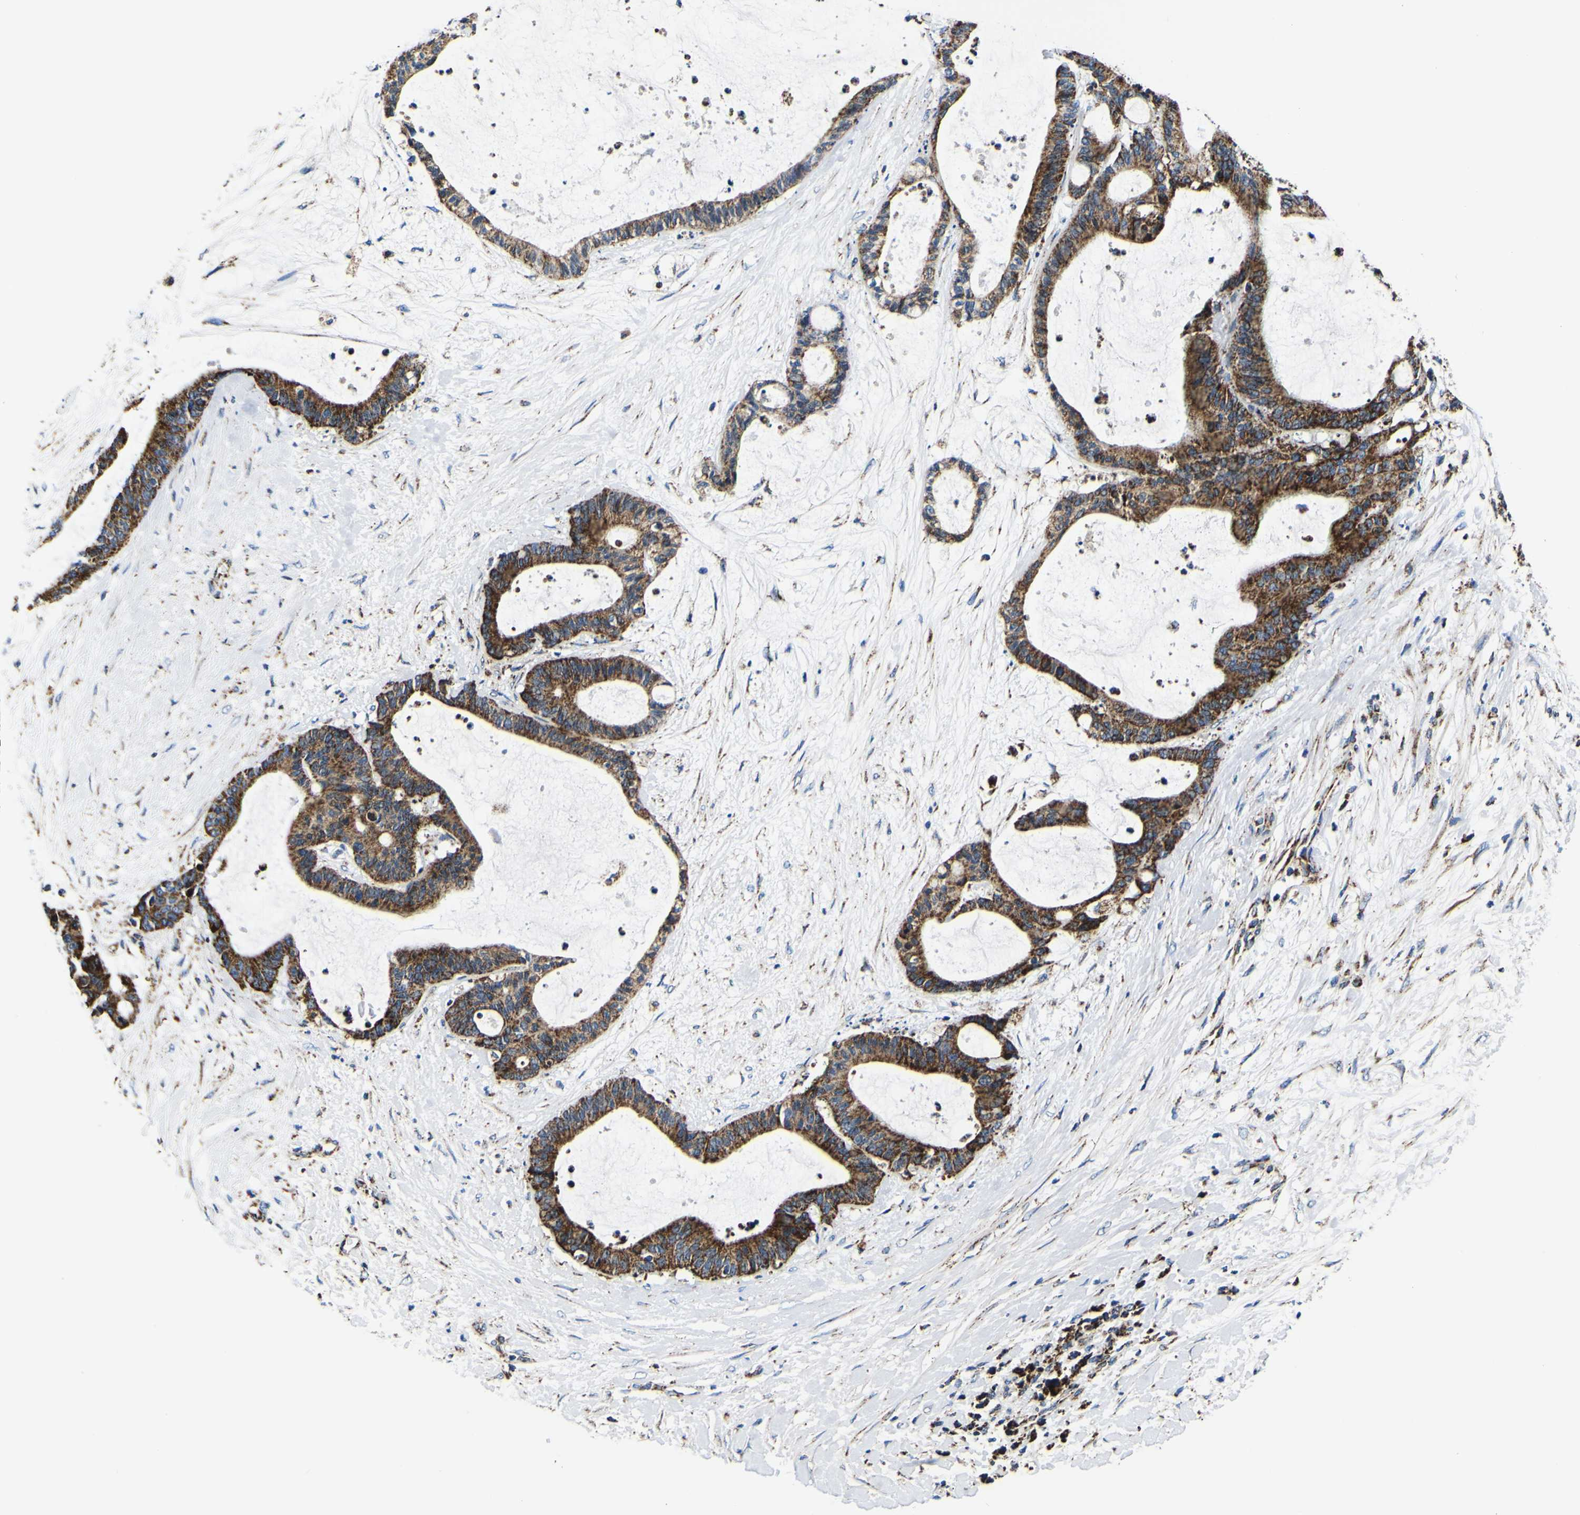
{"staining": {"intensity": "strong", "quantity": ">75%", "location": "cytoplasmic/membranous"}, "tissue": "liver cancer", "cell_type": "Tumor cells", "image_type": "cancer", "snomed": [{"axis": "morphology", "description": "Cholangiocarcinoma"}, {"axis": "topography", "description": "Liver"}], "caption": "This is a photomicrograph of immunohistochemistry staining of liver cancer, which shows strong staining in the cytoplasmic/membranous of tumor cells.", "gene": "PTRH2", "patient": {"sex": "female", "age": 73}}